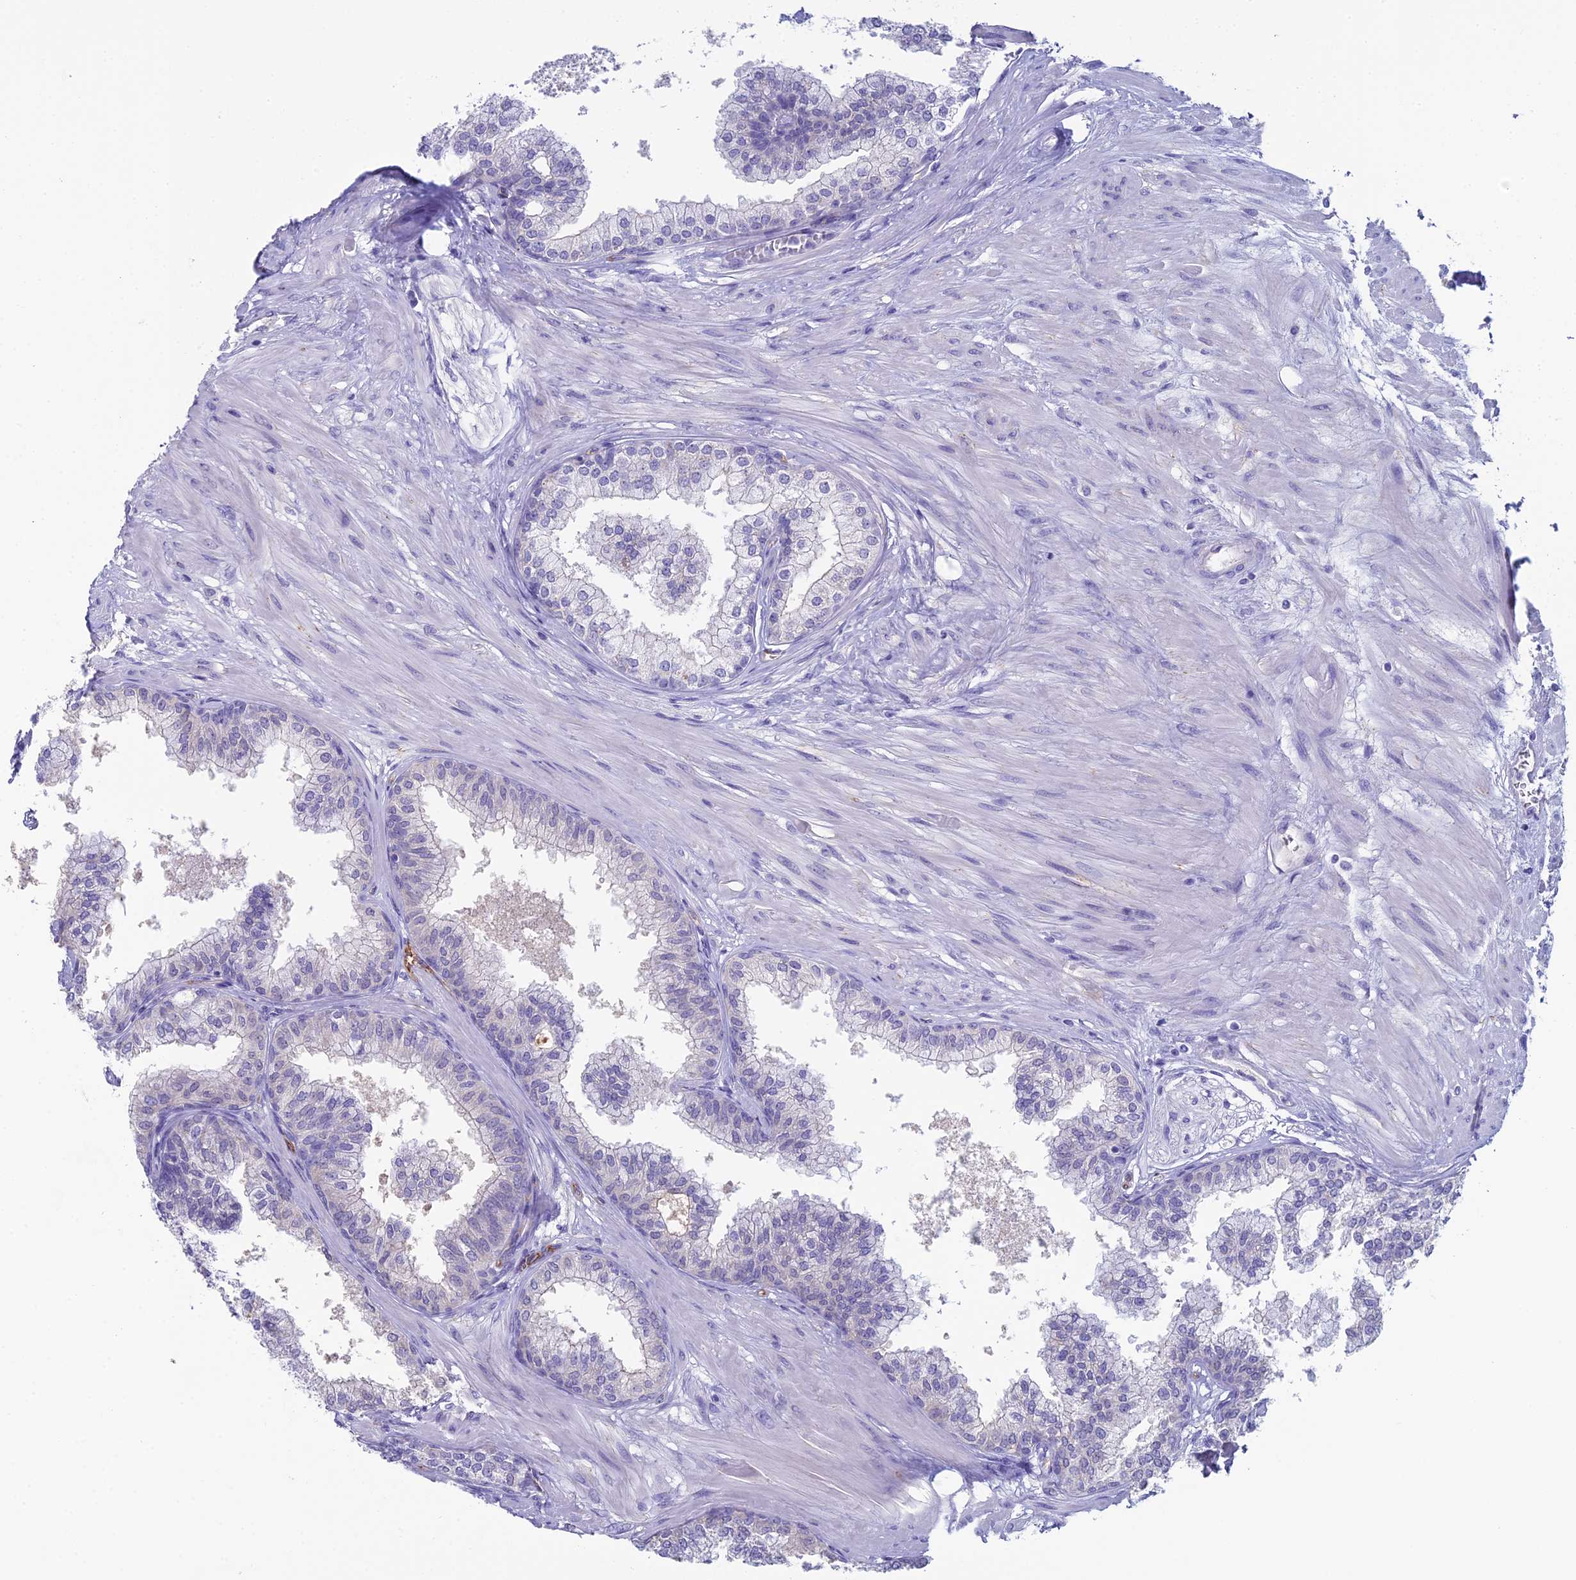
{"staining": {"intensity": "moderate", "quantity": "<25%", "location": "cytoplasmic/membranous"}, "tissue": "prostate", "cell_type": "Glandular cells", "image_type": "normal", "snomed": [{"axis": "morphology", "description": "Normal tissue, NOS"}, {"axis": "topography", "description": "Prostate"}], "caption": "Approximately <25% of glandular cells in unremarkable human prostate reveal moderate cytoplasmic/membranous protein positivity as visualized by brown immunohistochemical staining.", "gene": "ACE", "patient": {"sex": "male", "age": 60}}